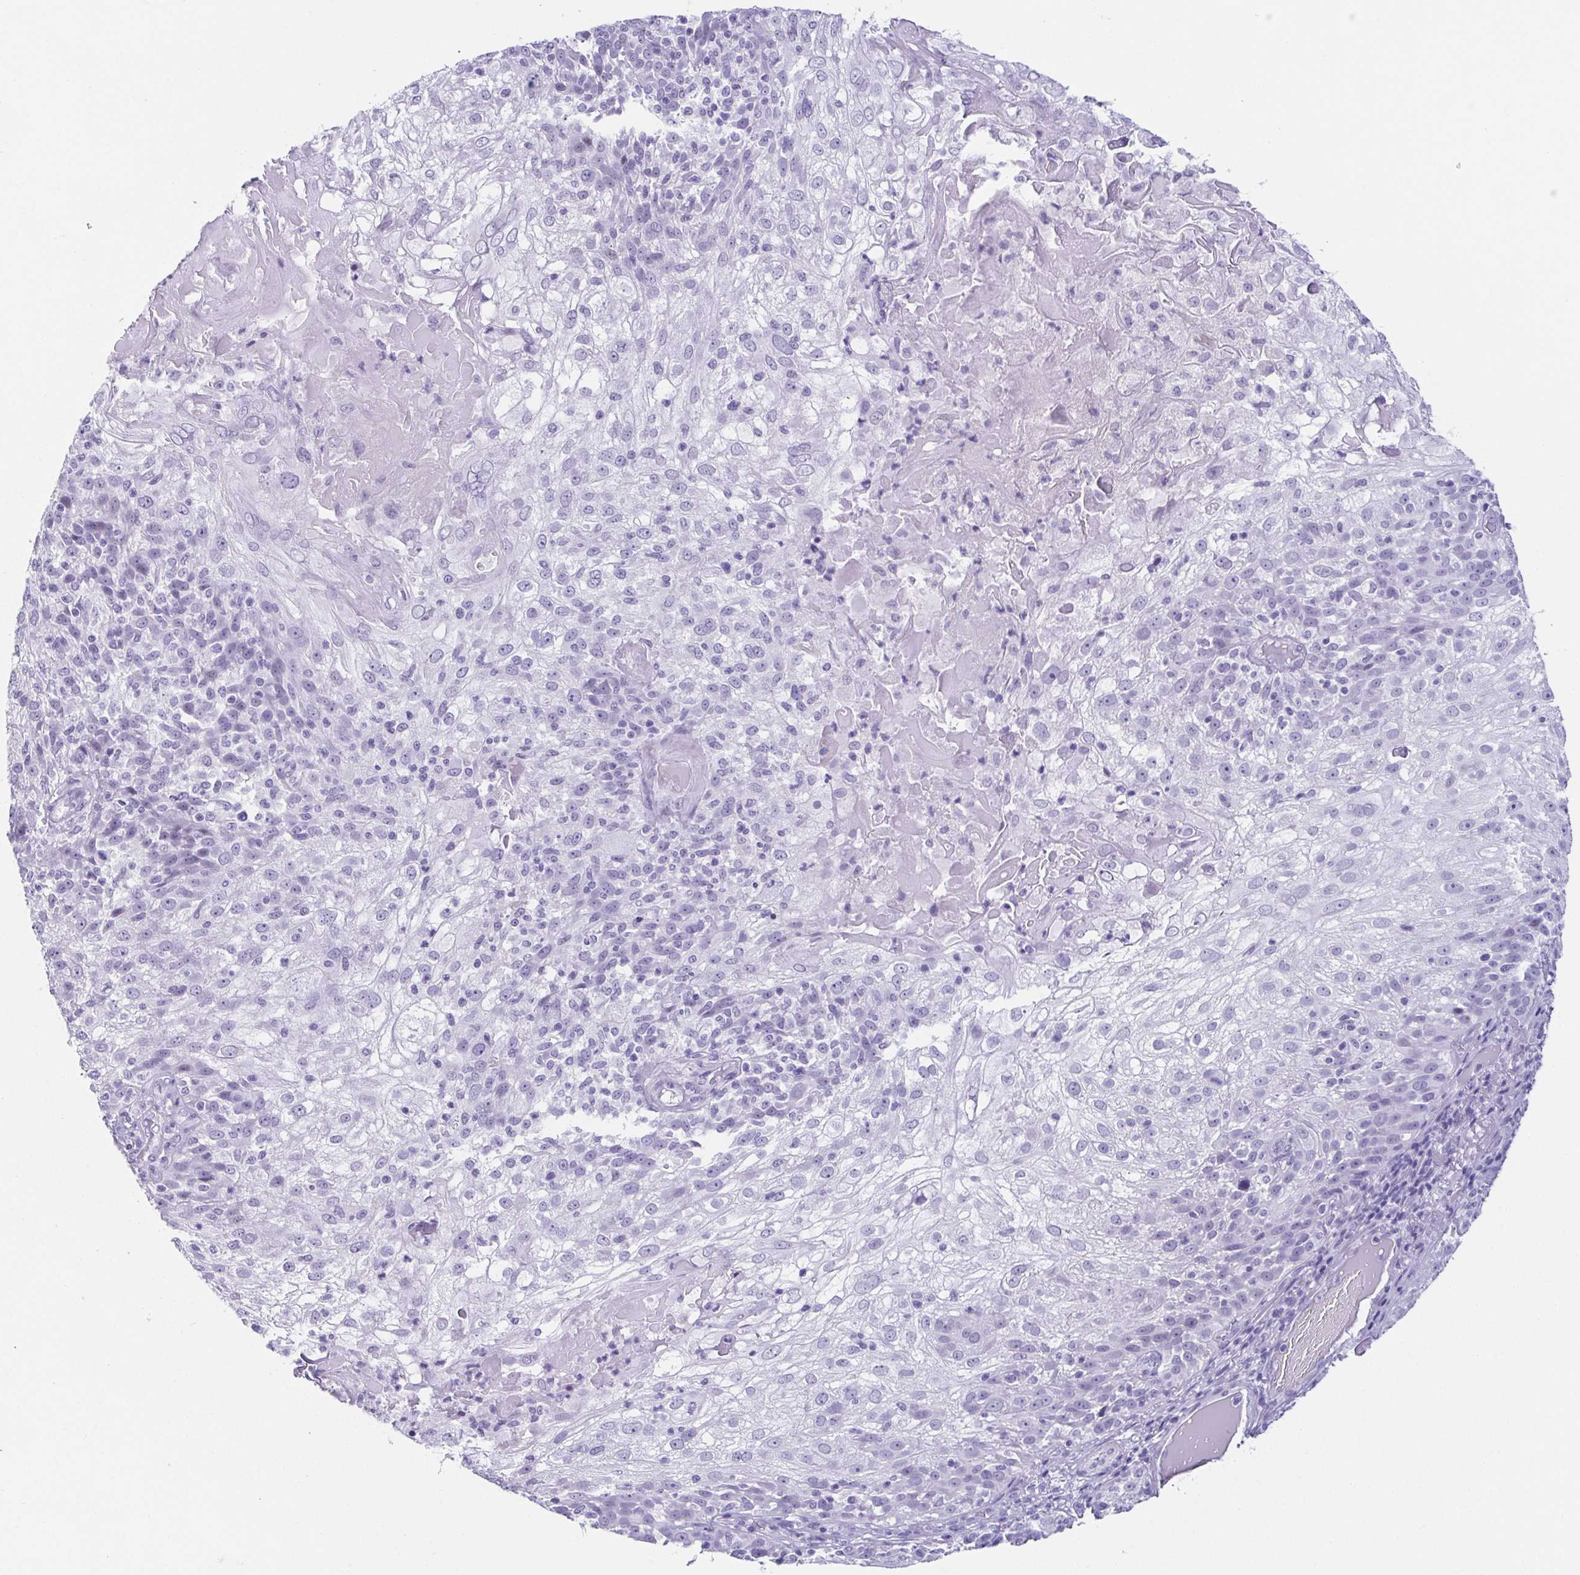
{"staining": {"intensity": "negative", "quantity": "none", "location": "none"}, "tissue": "skin cancer", "cell_type": "Tumor cells", "image_type": "cancer", "snomed": [{"axis": "morphology", "description": "Normal tissue, NOS"}, {"axis": "morphology", "description": "Squamous cell carcinoma, NOS"}, {"axis": "topography", "description": "Skin"}], "caption": "This is an immunohistochemistry histopathology image of human squamous cell carcinoma (skin). There is no positivity in tumor cells.", "gene": "ESX1", "patient": {"sex": "female", "age": 83}}